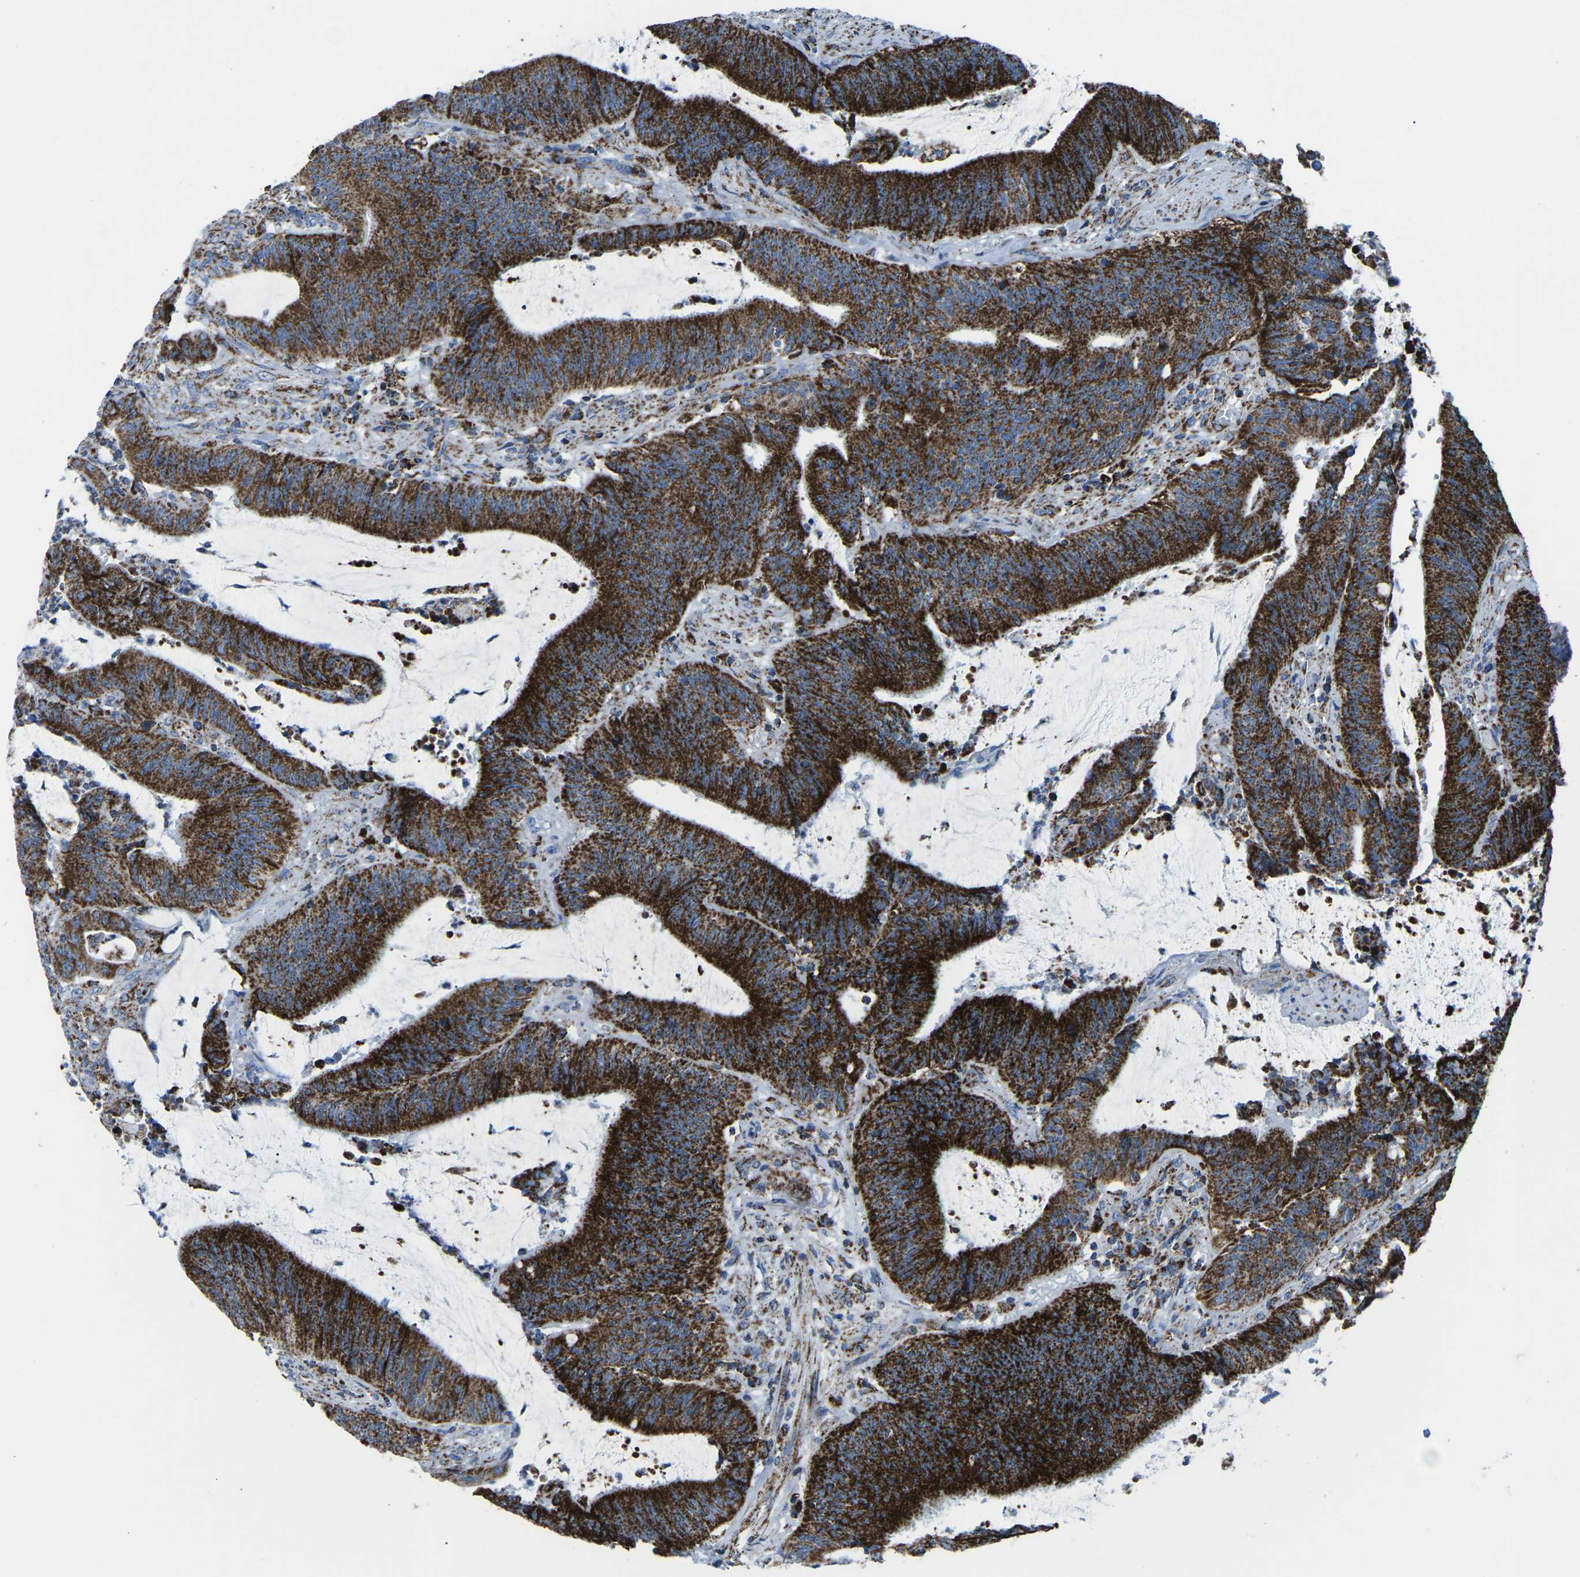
{"staining": {"intensity": "strong", "quantity": ">75%", "location": "cytoplasmic/membranous"}, "tissue": "colorectal cancer", "cell_type": "Tumor cells", "image_type": "cancer", "snomed": [{"axis": "morphology", "description": "Normal tissue, NOS"}, {"axis": "morphology", "description": "Adenocarcinoma, NOS"}, {"axis": "topography", "description": "Rectum"}], "caption": "Tumor cells display high levels of strong cytoplasmic/membranous expression in about >75% of cells in colorectal adenocarcinoma.", "gene": "MT-CO2", "patient": {"sex": "female", "age": 66}}